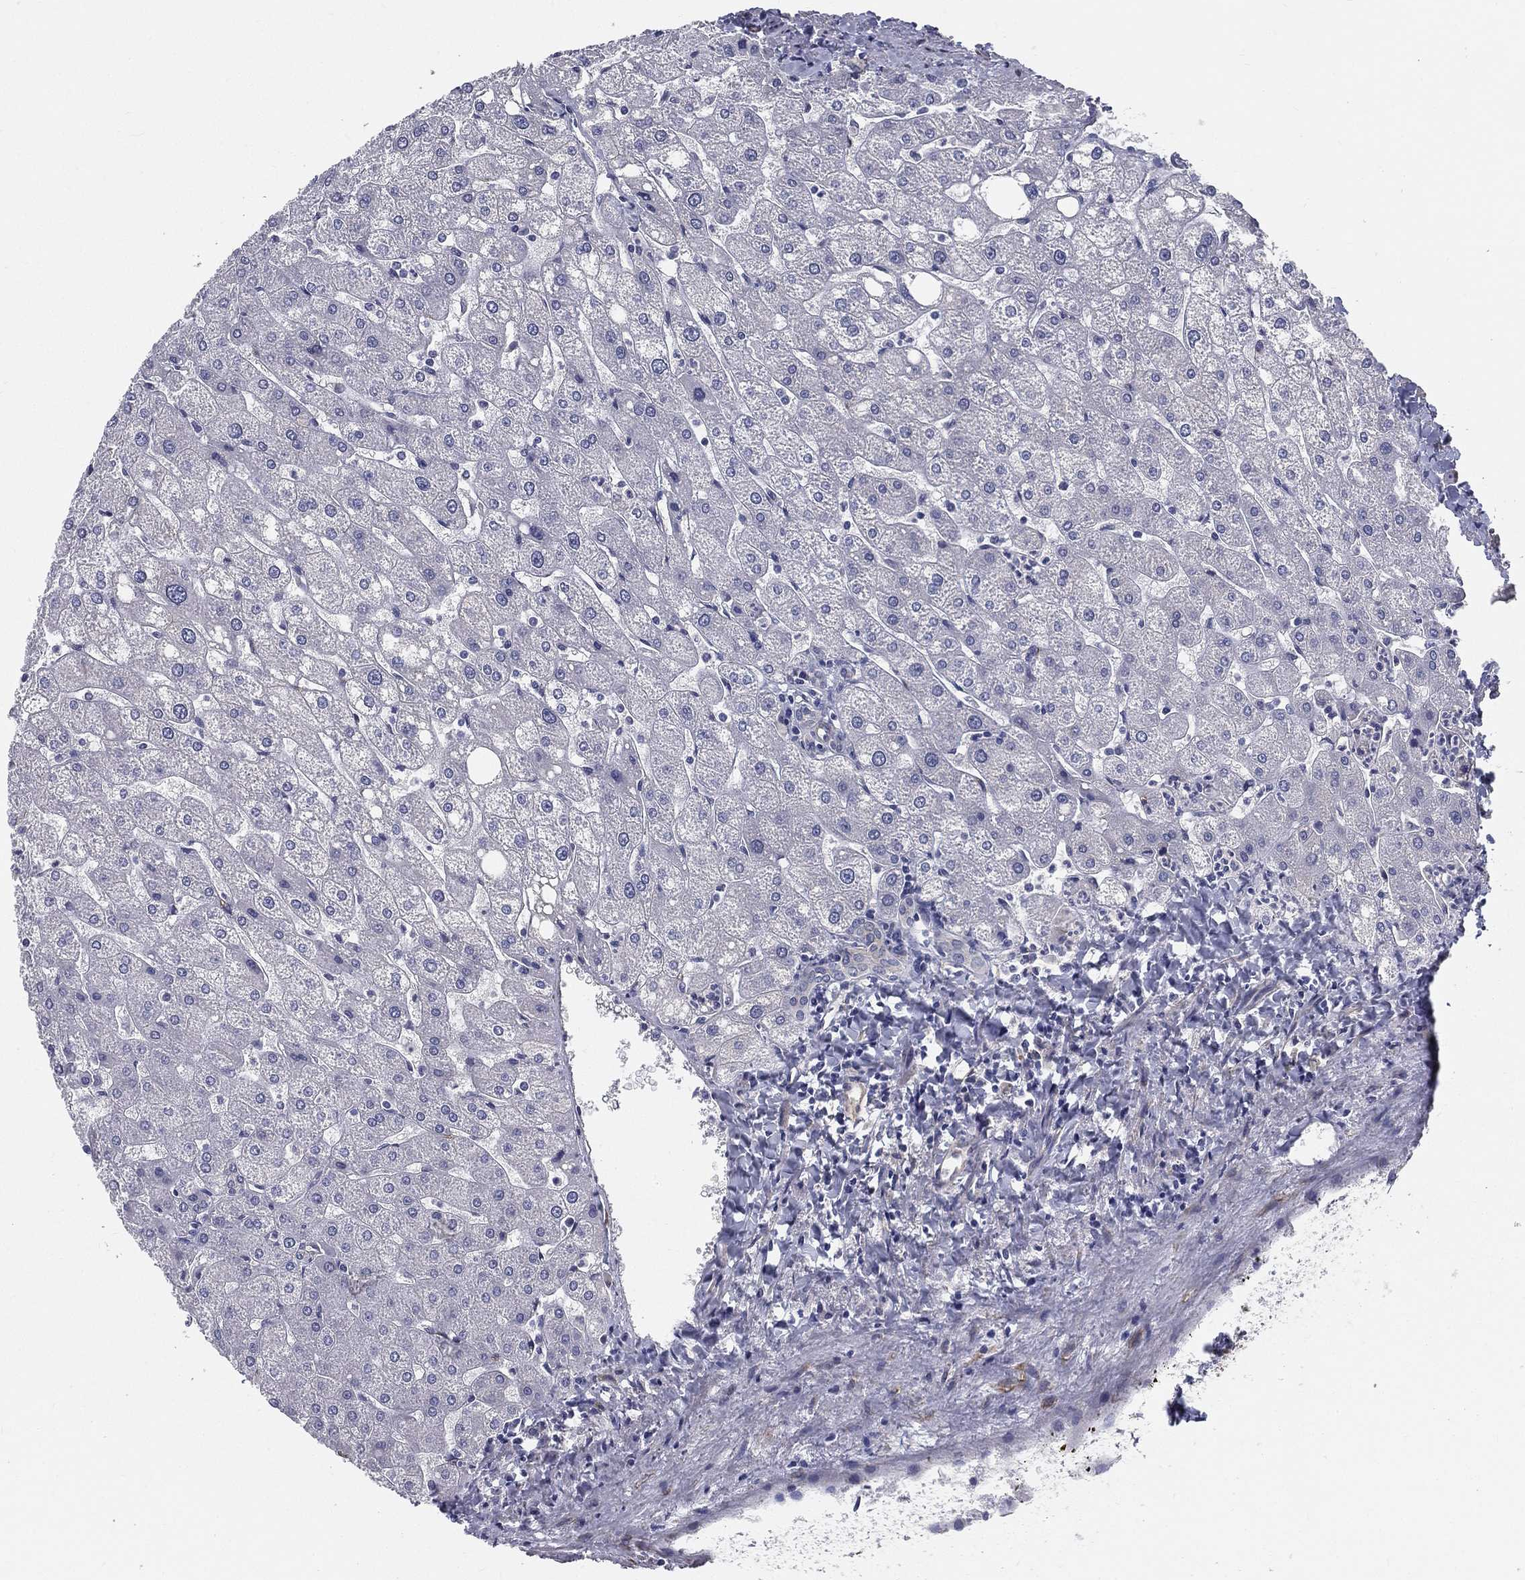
{"staining": {"intensity": "negative", "quantity": "none", "location": "none"}, "tissue": "liver", "cell_type": "Cholangiocytes", "image_type": "normal", "snomed": [{"axis": "morphology", "description": "Normal tissue, NOS"}, {"axis": "topography", "description": "Liver"}], "caption": "This image is of benign liver stained with immunohistochemistry to label a protein in brown with the nuclei are counter-stained blue. There is no staining in cholangiocytes.", "gene": "LRRC56", "patient": {"sex": "male", "age": 67}}